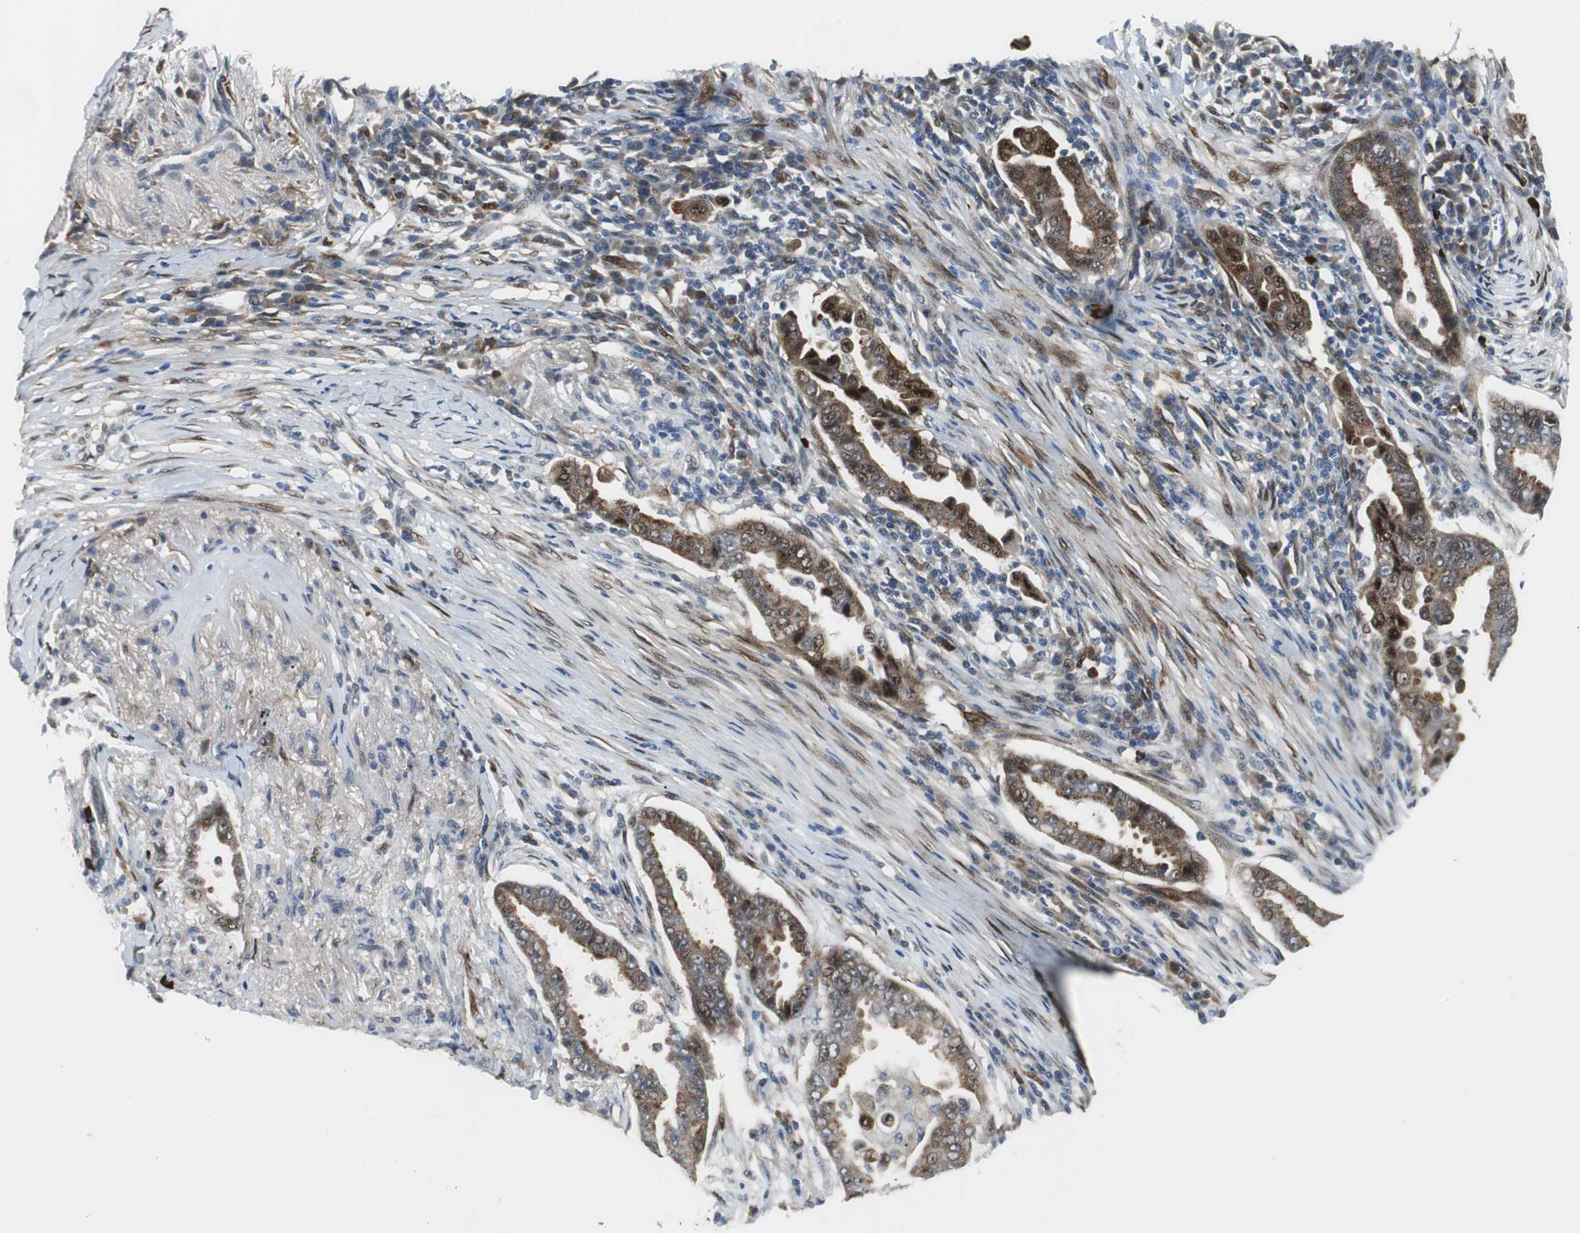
{"staining": {"intensity": "strong", "quantity": ">75%", "location": "cytoplasmic/membranous,nuclear"}, "tissue": "lung cancer", "cell_type": "Tumor cells", "image_type": "cancer", "snomed": [{"axis": "morphology", "description": "Normal tissue, NOS"}, {"axis": "morphology", "description": "Inflammation, NOS"}, {"axis": "morphology", "description": "Adenocarcinoma, NOS"}, {"axis": "topography", "description": "Lung"}], "caption": "This photomicrograph demonstrates immunohistochemistry staining of human lung cancer (adenocarcinoma), with high strong cytoplasmic/membranous and nuclear staining in about >75% of tumor cells.", "gene": "FHL2", "patient": {"sex": "female", "age": 64}}